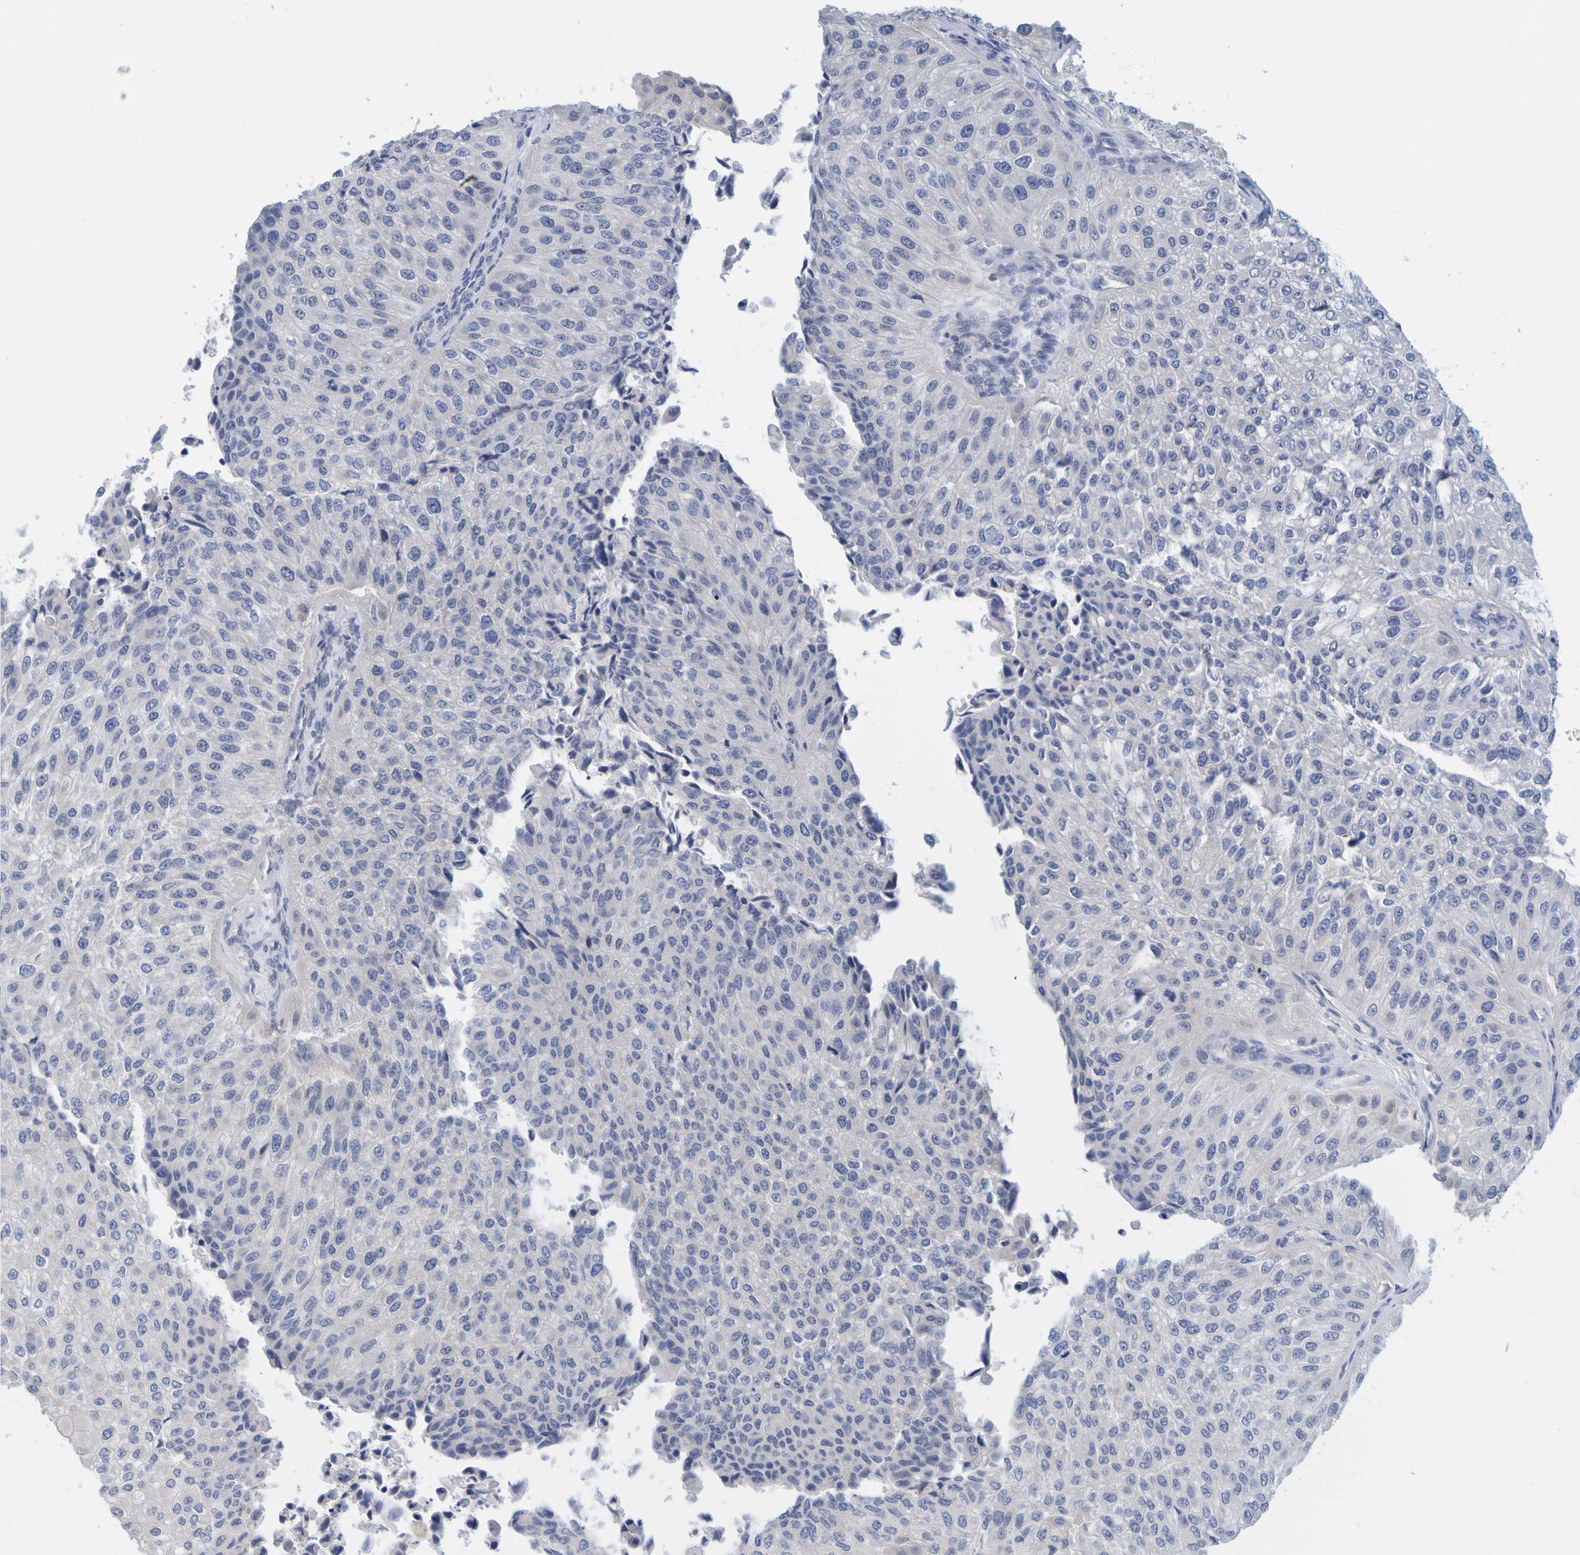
{"staining": {"intensity": "negative", "quantity": "none", "location": "none"}, "tissue": "urothelial cancer", "cell_type": "Tumor cells", "image_type": "cancer", "snomed": [{"axis": "morphology", "description": "Urothelial carcinoma, High grade"}, {"axis": "topography", "description": "Kidney"}, {"axis": "topography", "description": "Urinary bladder"}], "caption": "An immunohistochemistry (IHC) image of urothelial carcinoma (high-grade) is shown. There is no staining in tumor cells of urothelial carcinoma (high-grade).", "gene": "ENDOU", "patient": {"sex": "male", "age": 77}}